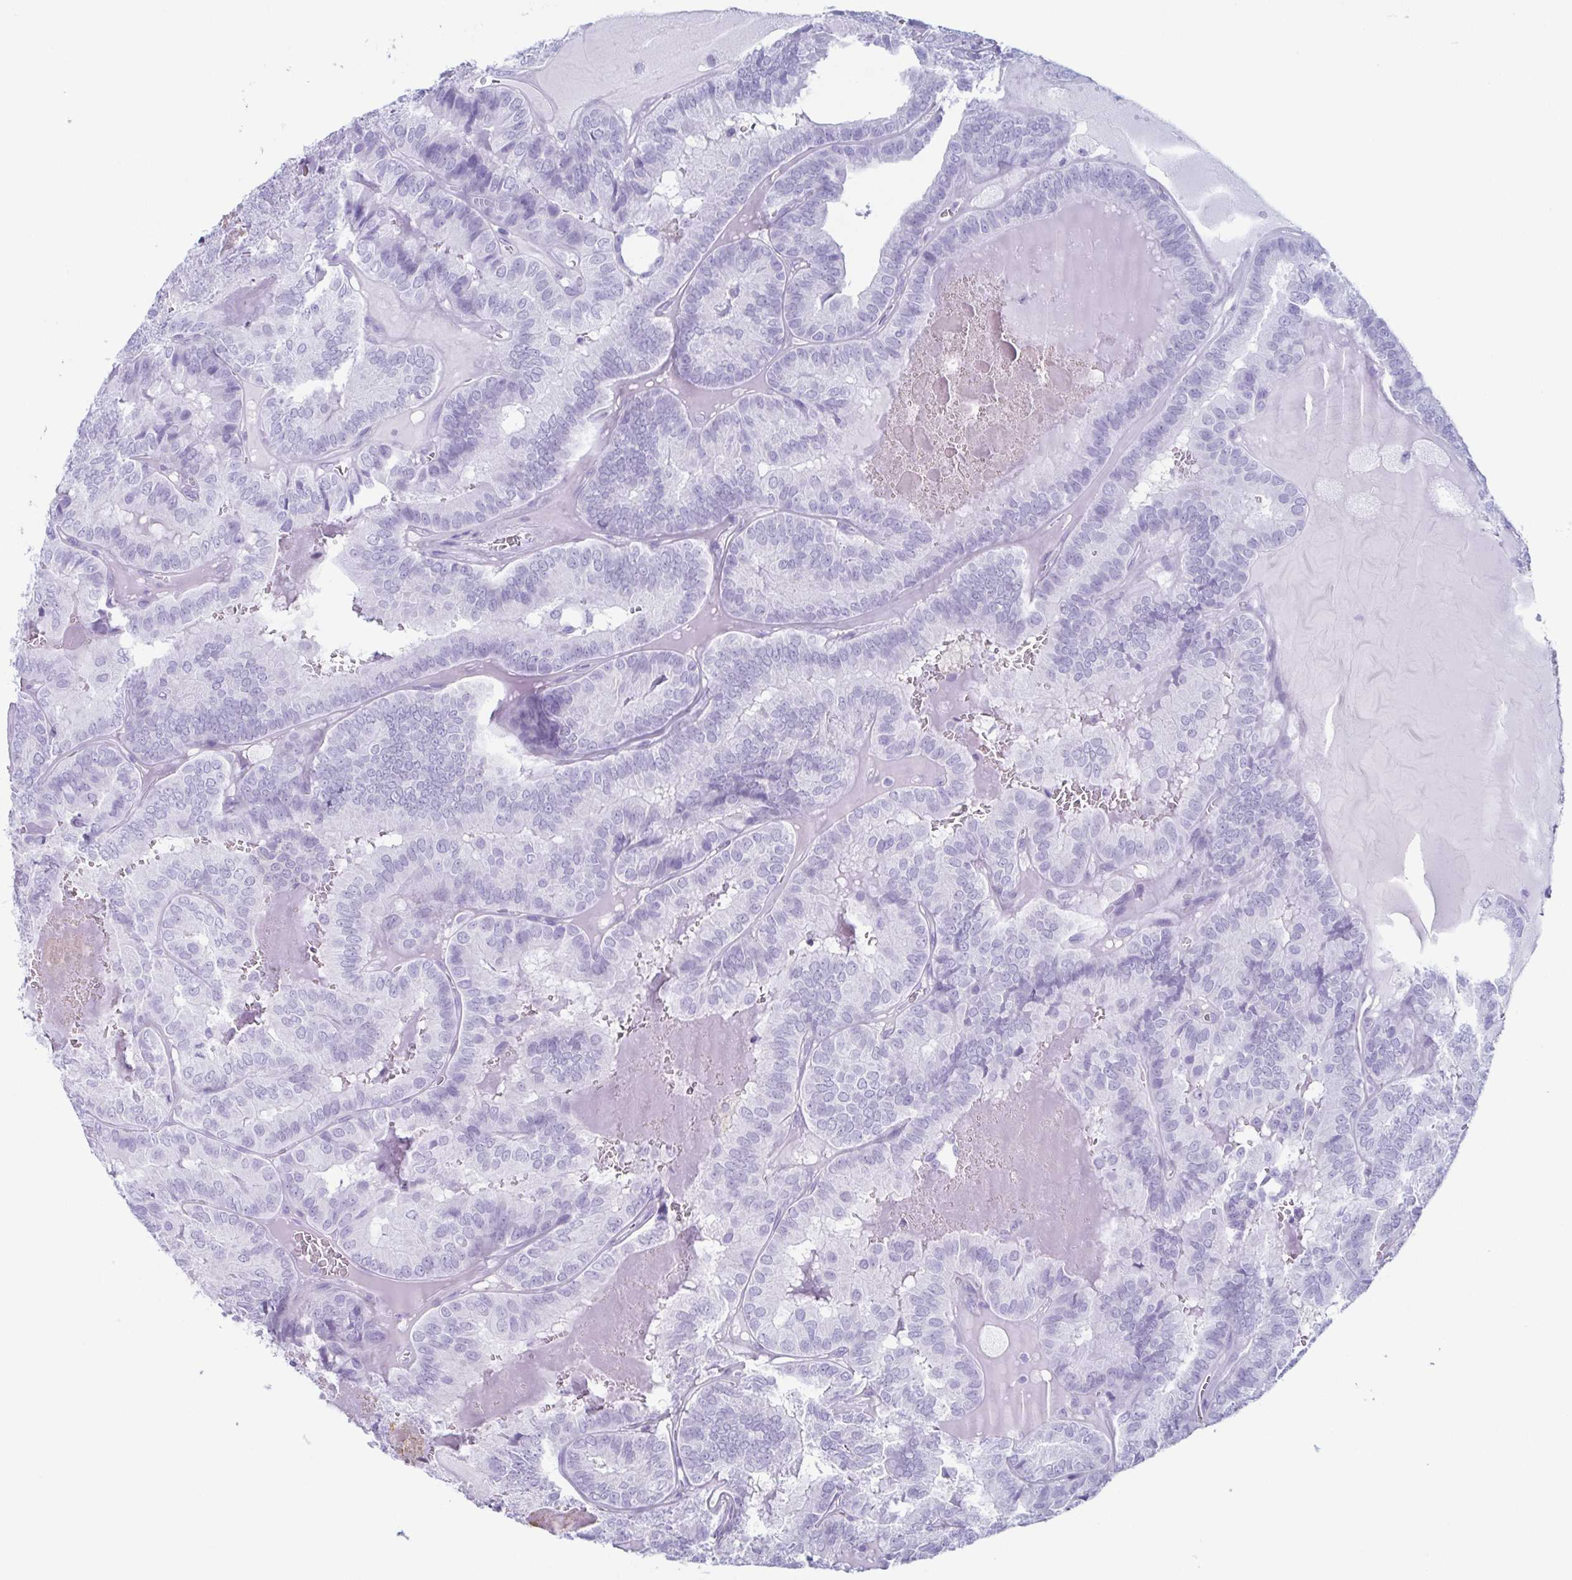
{"staining": {"intensity": "negative", "quantity": "none", "location": "none"}, "tissue": "thyroid cancer", "cell_type": "Tumor cells", "image_type": "cancer", "snomed": [{"axis": "morphology", "description": "Papillary adenocarcinoma, NOS"}, {"axis": "topography", "description": "Thyroid gland"}], "caption": "This is a micrograph of immunohistochemistry staining of papillary adenocarcinoma (thyroid), which shows no positivity in tumor cells.", "gene": "ENKUR", "patient": {"sex": "female", "age": 75}}